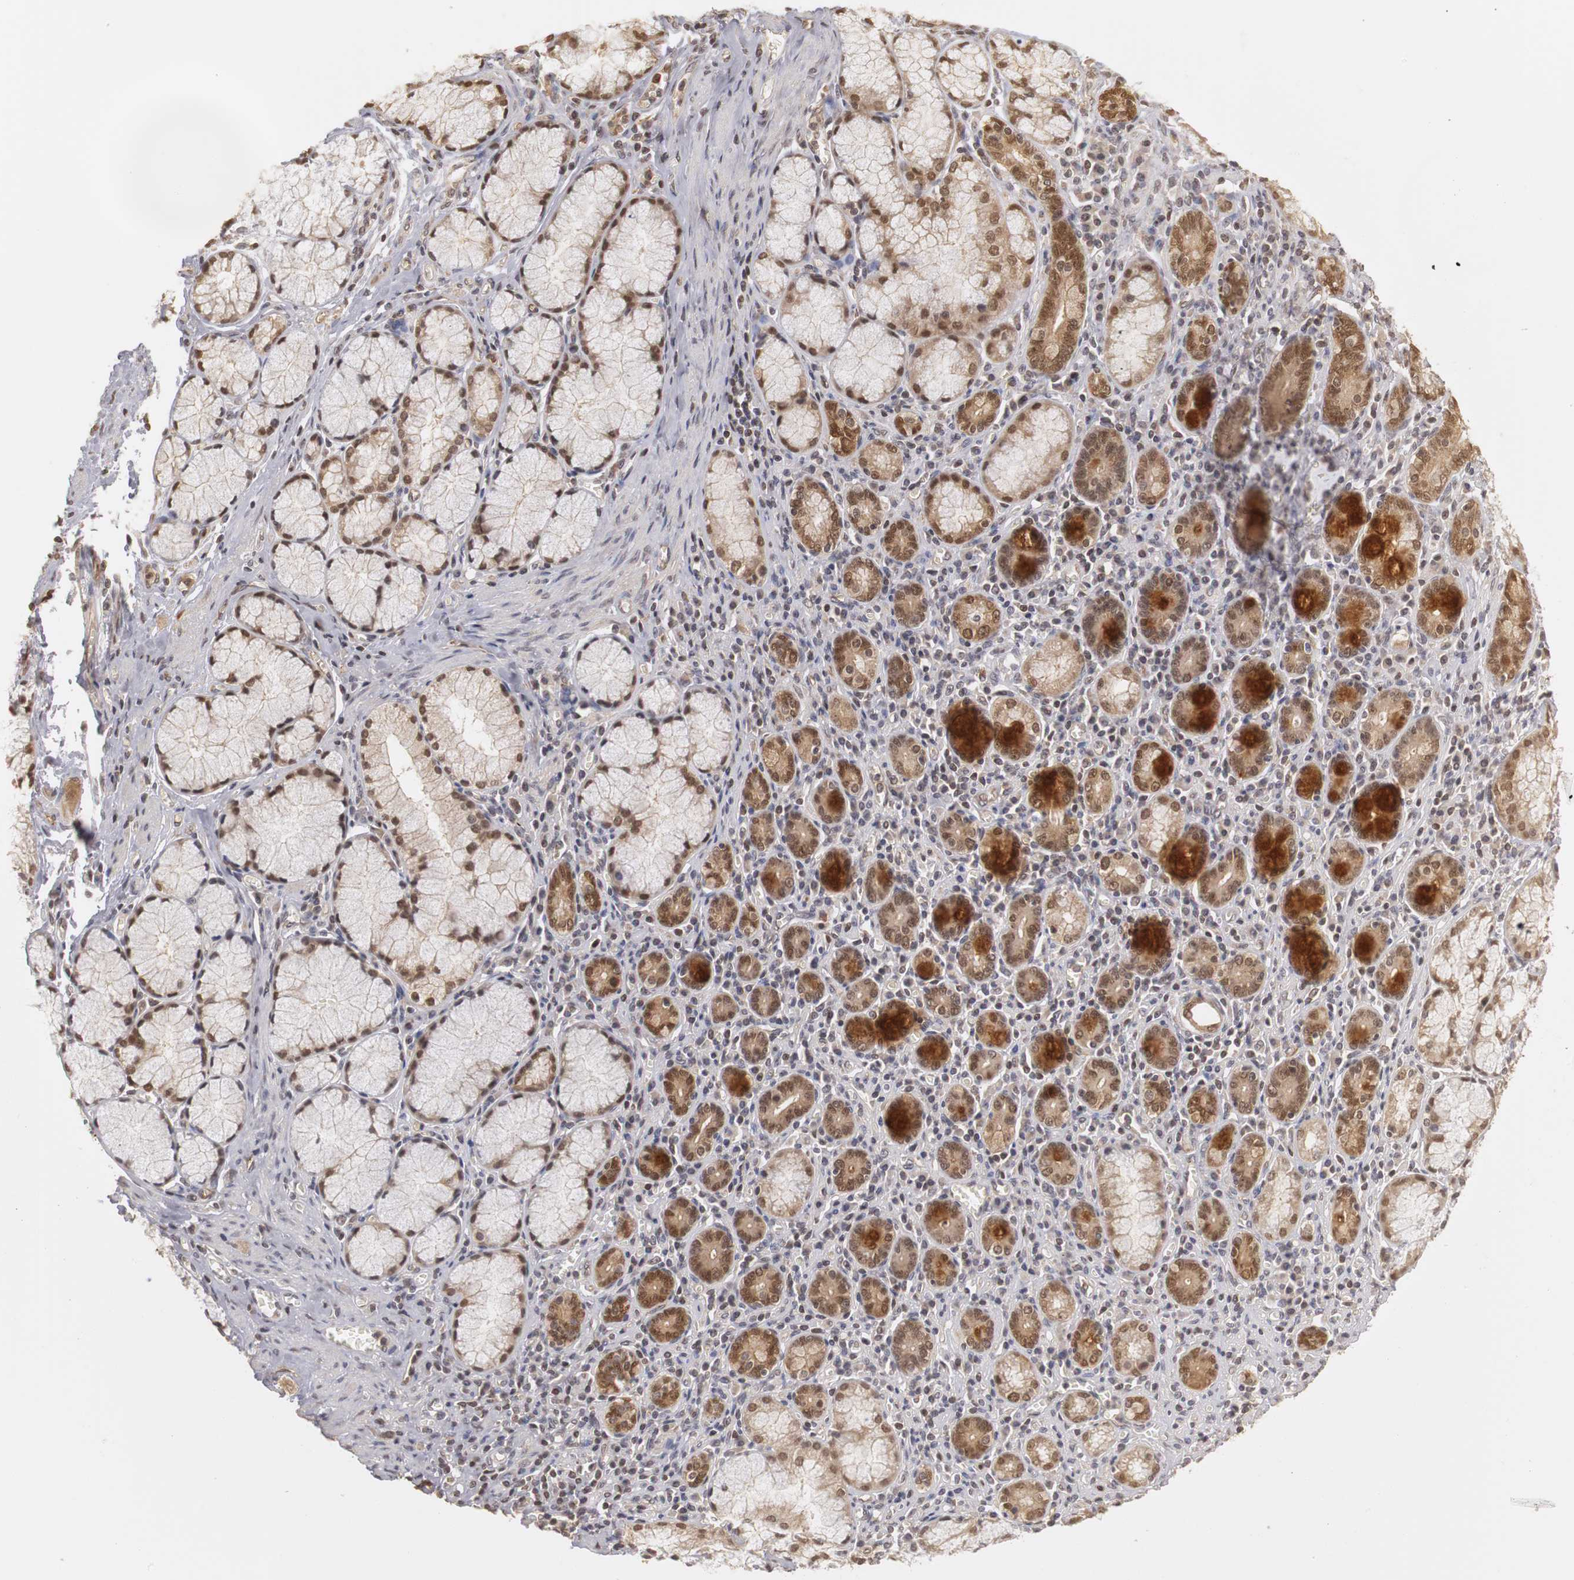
{"staining": {"intensity": "moderate", "quantity": ">75%", "location": "cytoplasmic/membranous,nuclear"}, "tissue": "pancreatic cancer", "cell_type": "Tumor cells", "image_type": "cancer", "snomed": [{"axis": "morphology", "description": "Adenocarcinoma, NOS"}, {"axis": "topography", "description": "Pancreas"}], "caption": "Pancreatic cancer was stained to show a protein in brown. There is medium levels of moderate cytoplasmic/membranous and nuclear staining in approximately >75% of tumor cells.", "gene": "PLEKHA1", "patient": {"sex": "male", "age": 77}}